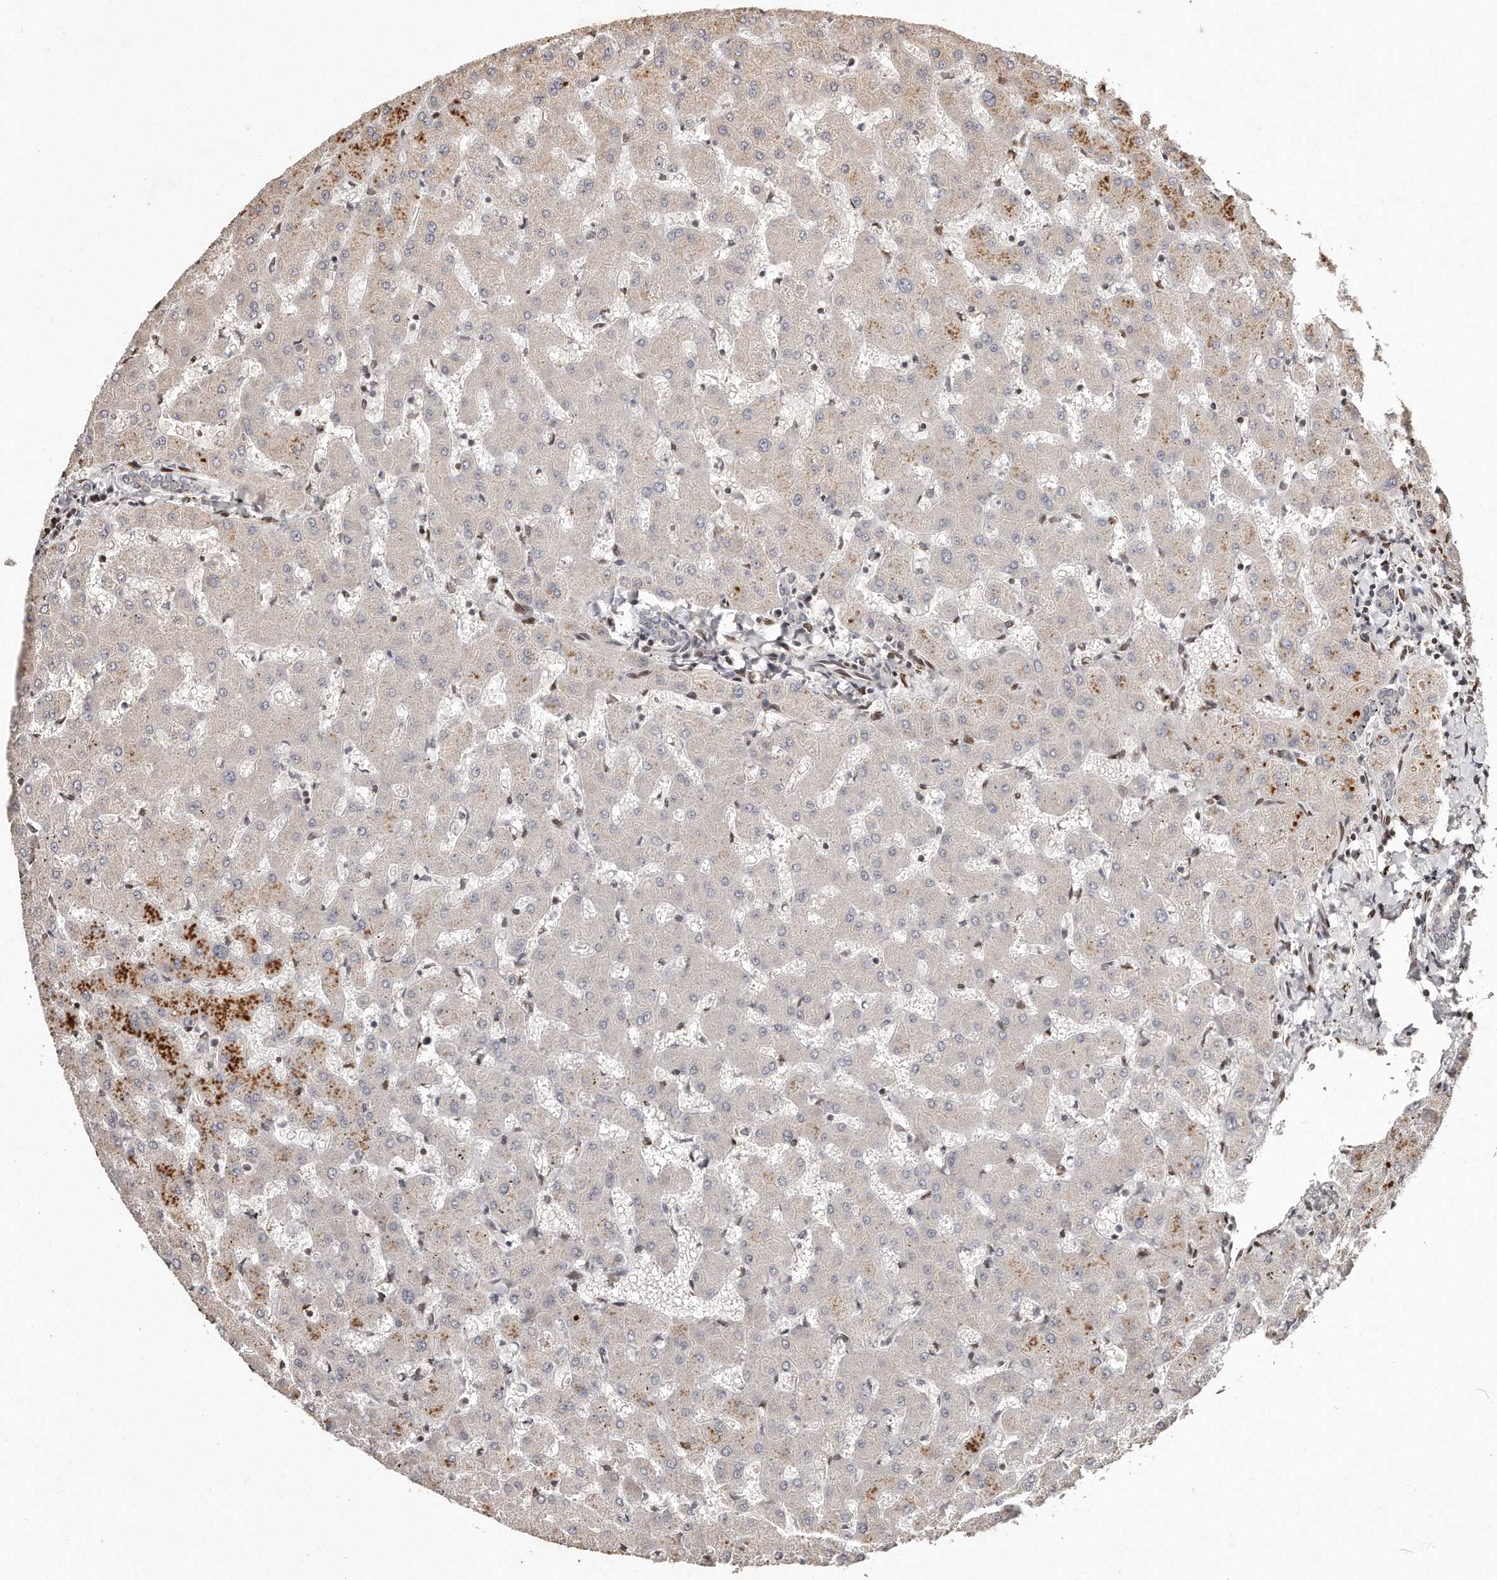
{"staining": {"intensity": "negative", "quantity": "none", "location": "none"}, "tissue": "liver", "cell_type": "Cholangiocytes", "image_type": "normal", "snomed": [{"axis": "morphology", "description": "Normal tissue, NOS"}, {"axis": "topography", "description": "Liver"}], "caption": "IHC image of unremarkable human liver stained for a protein (brown), which shows no expression in cholangiocytes. (Immunohistochemistry, brightfield microscopy, high magnification).", "gene": "HASPIN", "patient": {"sex": "female", "age": 63}}